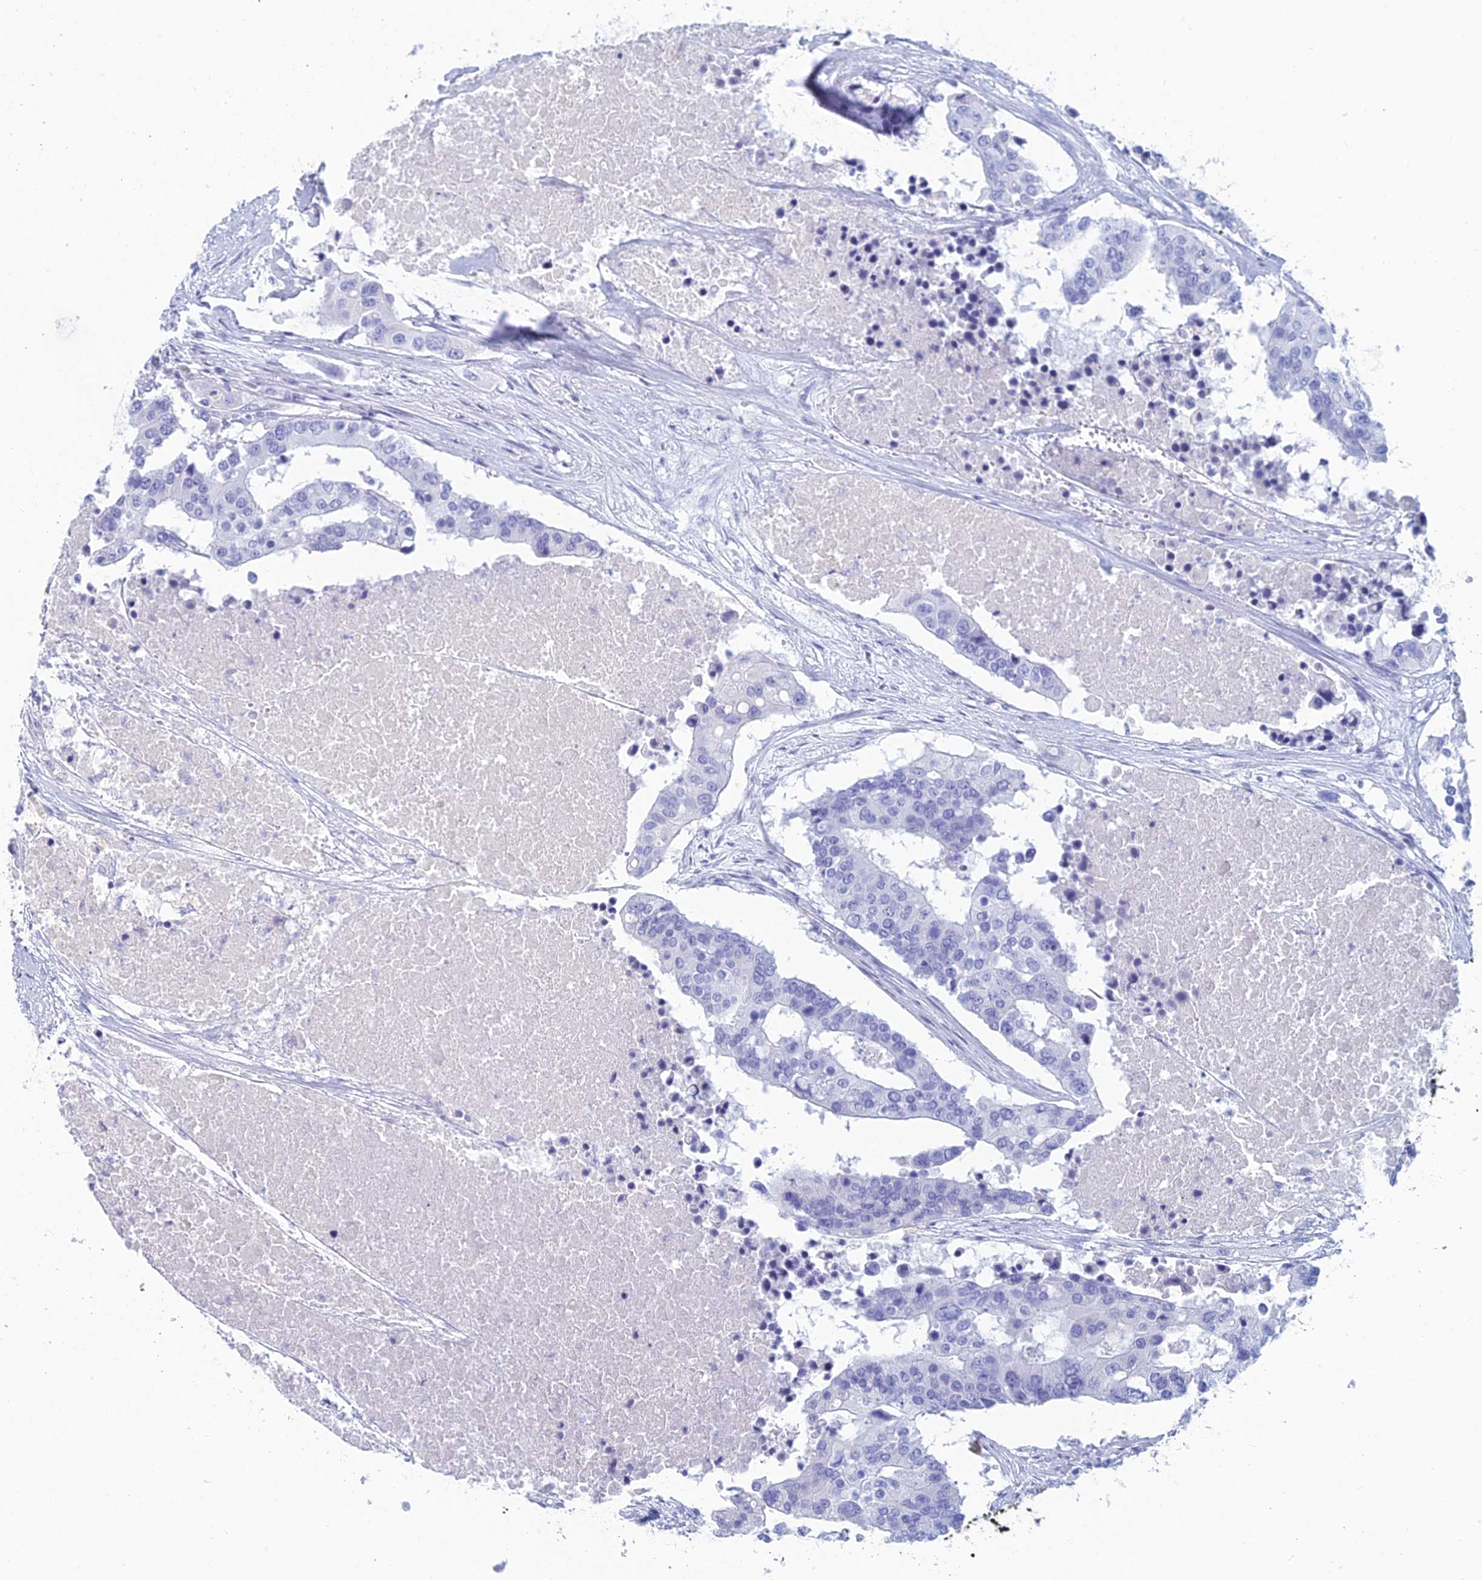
{"staining": {"intensity": "negative", "quantity": "none", "location": "none"}, "tissue": "colorectal cancer", "cell_type": "Tumor cells", "image_type": "cancer", "snomed": [{"axis": "morphology", "description": "Adenocarcinoma, NOS"}, {"axis": "topography", "description": "Colon"}], "caption": "Histopathology image shows no significant protein staining in tumor cells of colorectal cancer.", "gene": "FERD3L", "patient": {"sex": "male", "age": 77}}